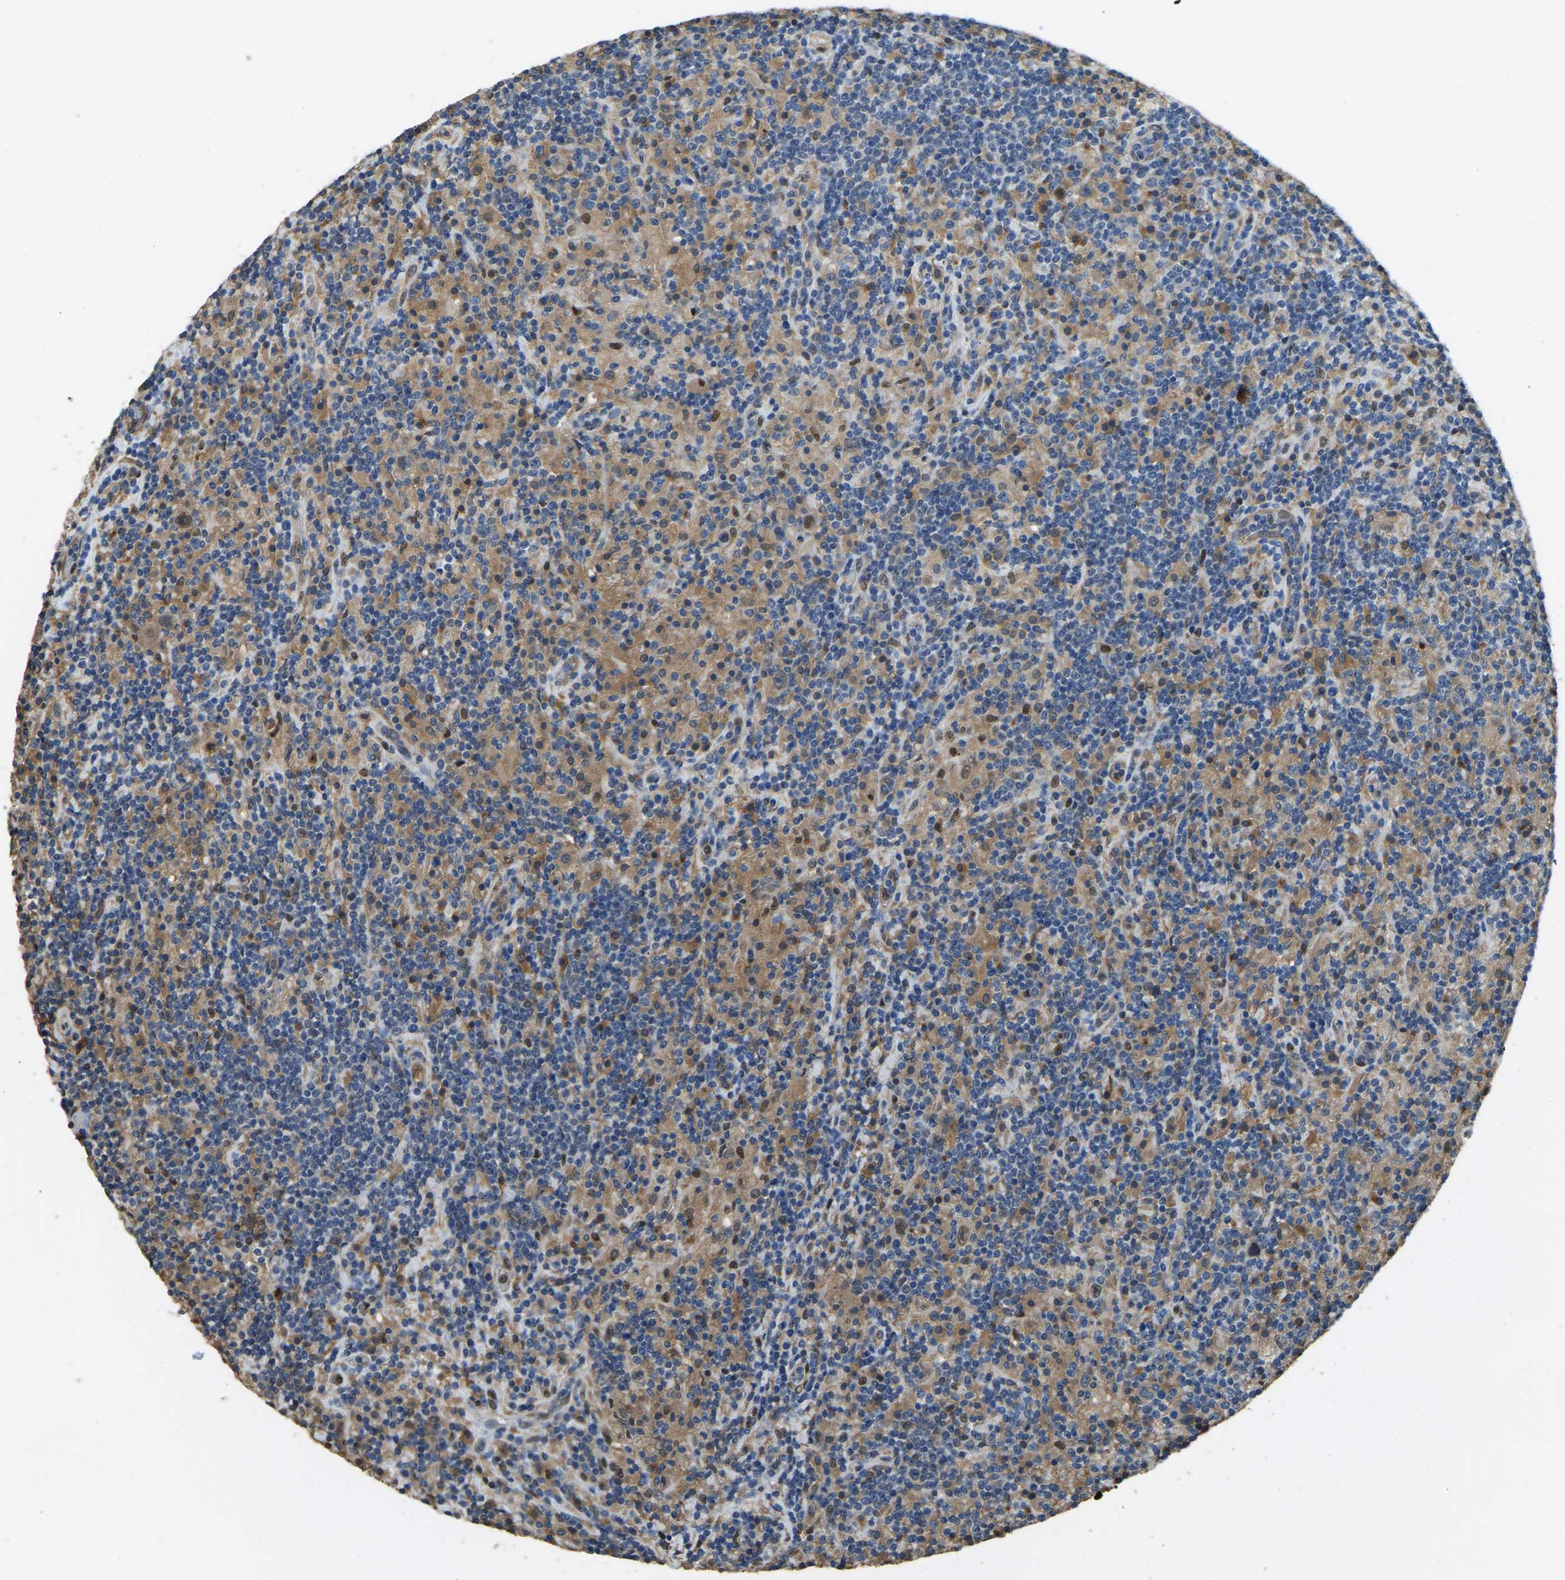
{"staining": {"intensity": "negative", "quantity": "none", "location": "none"}, "tissue": "lymphoma", "cell_type": "Tumor cells", "image_type": "cancer", "snomed": [{"axis": "morphology", "description": "Hodgkin's disease, NOS"}, {"axis": "topography", "description": "Lymph node"}], "caption": "Hodgkin's disease was stained to show a protein in brown. There is no significant positivity in tumor cells. (Stains: DAB (3,3'-diaminobenzidine) IHC with hematoxylin counter stain, Microscopy: brightfield microscopy at high magnification).", "gene": "NANS", "patient": {"sex": "male", "age": 70}}